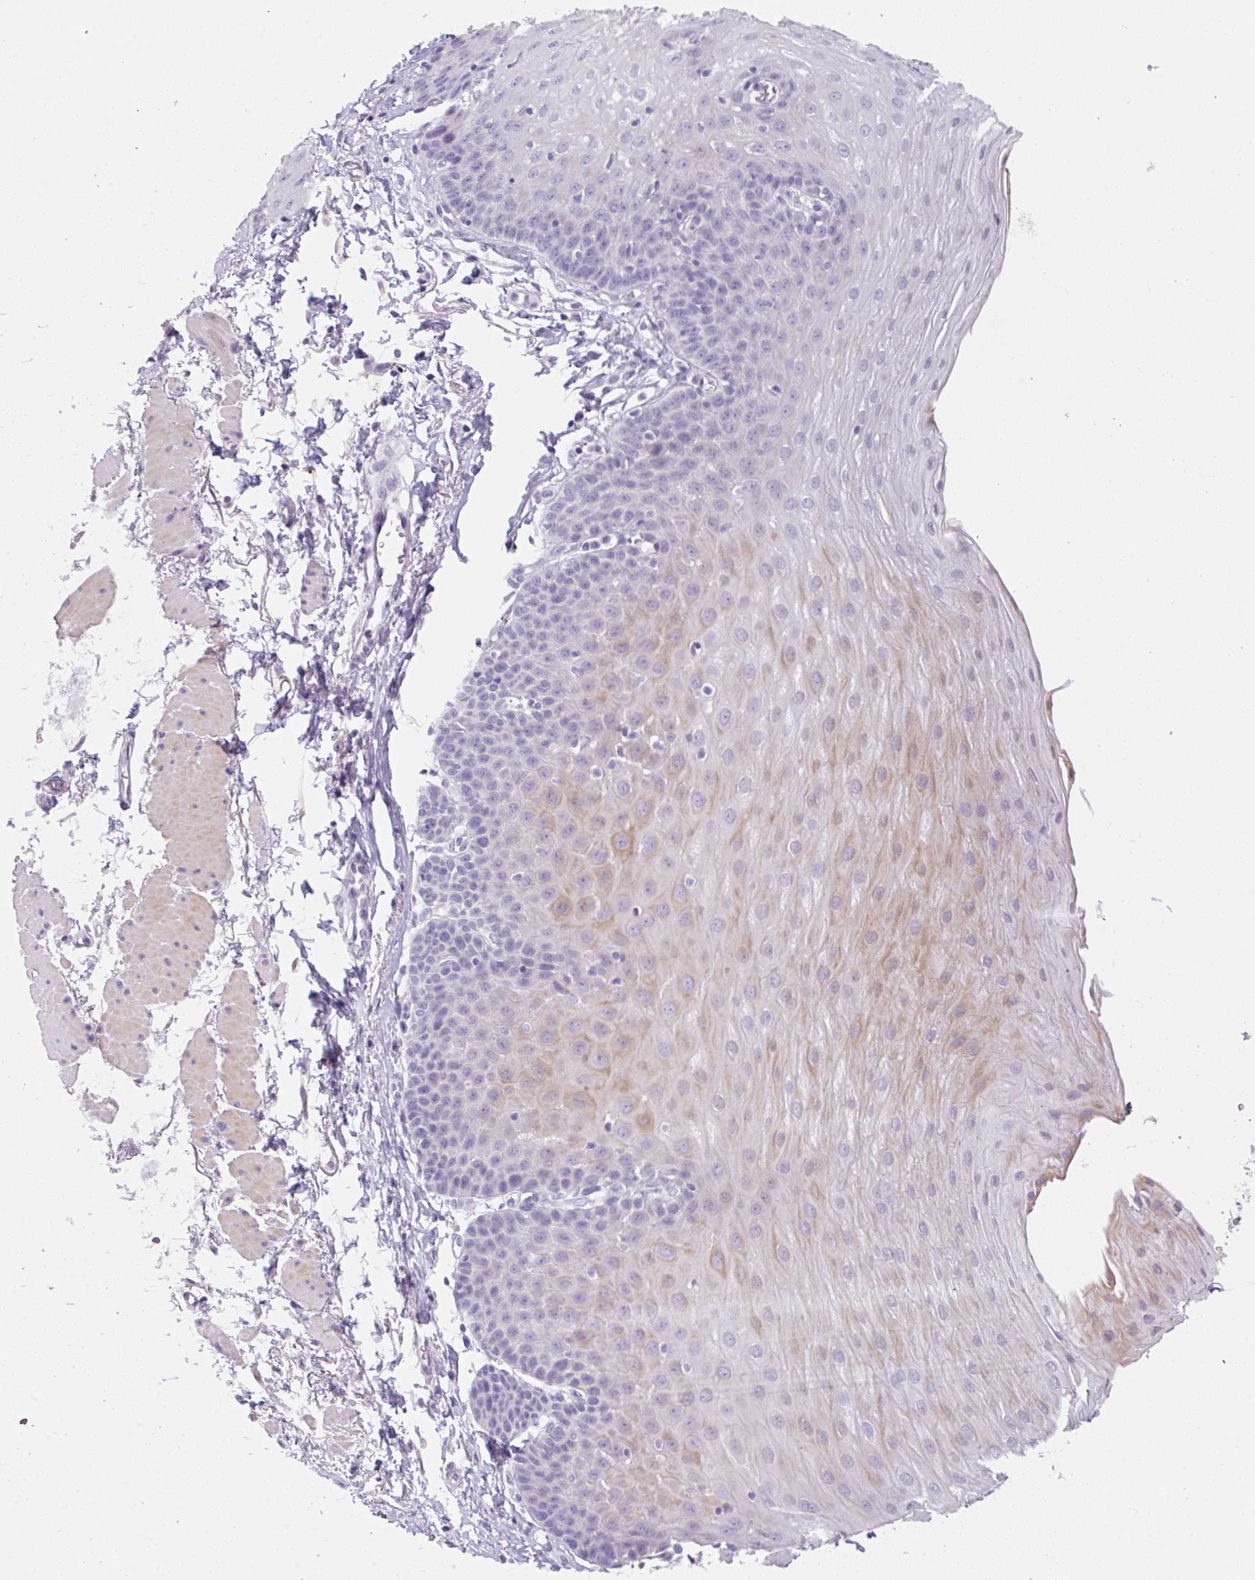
{"staining": {"intensity": "moderate", "quantity": "<25%", "location": "cytoplasmic/membranous"}, "tissue": "esophagus", "cell_type": "Squamous epithelial cells", "image_type": "normal", "snomed": [{"axis": "morphology", "description": "Normal tissue, NOS"}, {"axis": "topography", "description": "Esophagus"}], "caption": "Immunohistochemistry (DAB) staining of unremarkable esophagus shows moderate cytoplasmic/membranous protein staining in about <25% of squamous epithelial cells.", "gene": "HCRTR2", "patient": {"sex": "female", "age": 81}}